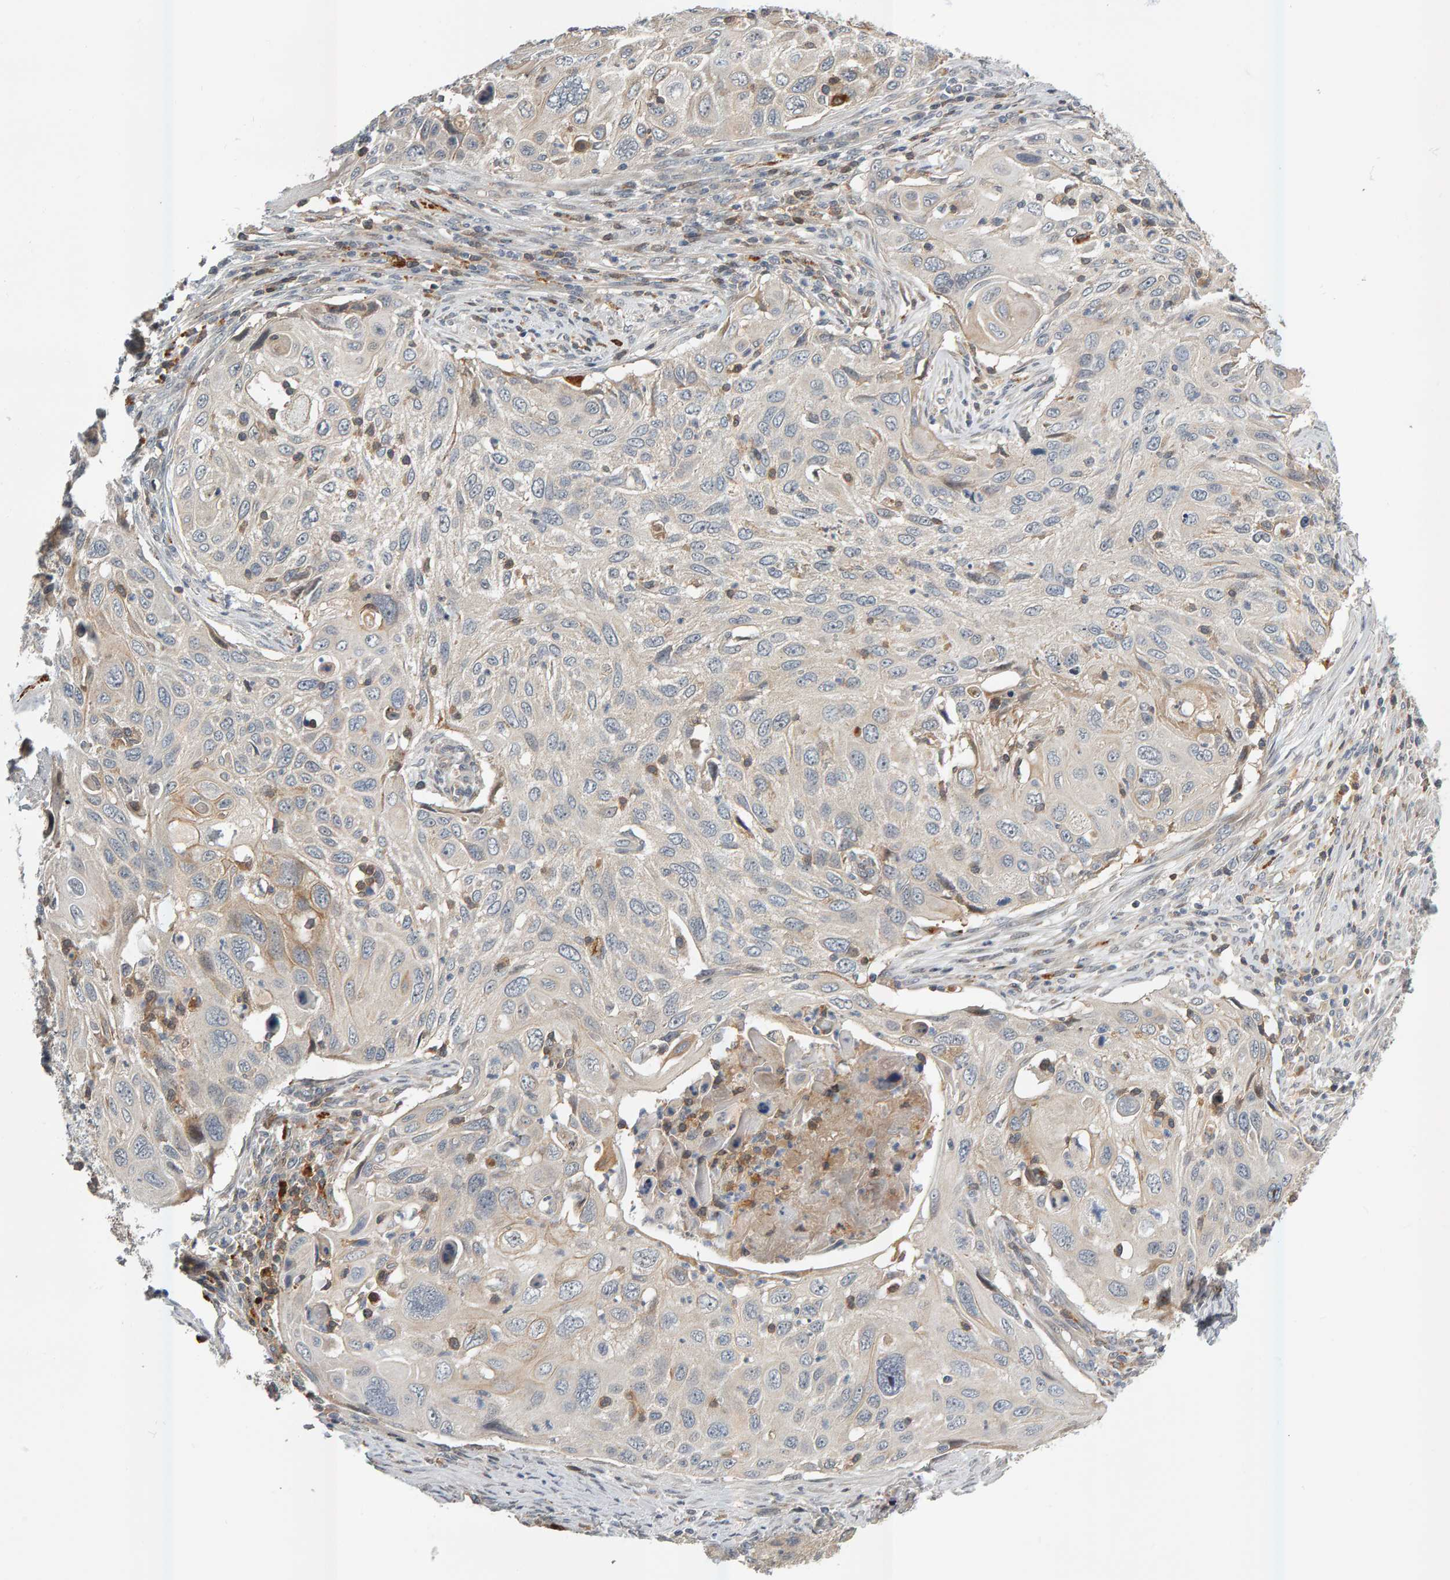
{"staining": {"intensity": "weak", "quantity": "<25%", "location": "cytoplasmic/membranous"}, "tissue": "cervical cancer", "cell_type": "Tumor cells", "image_type": "cancer", "snomed": [{"axis": "morphology", "description": "Squamous cell carcinoma, NOS"}, {"axis": "topography", "description": "Cervix"}], "caption": "Immunohistochemistry (IHC) of human cervical cancer (squamous cell carcinoma) shows no staining in tumor cells.", "gene": "ZNF160", "patient": {"sex": "female", "age": 70}}